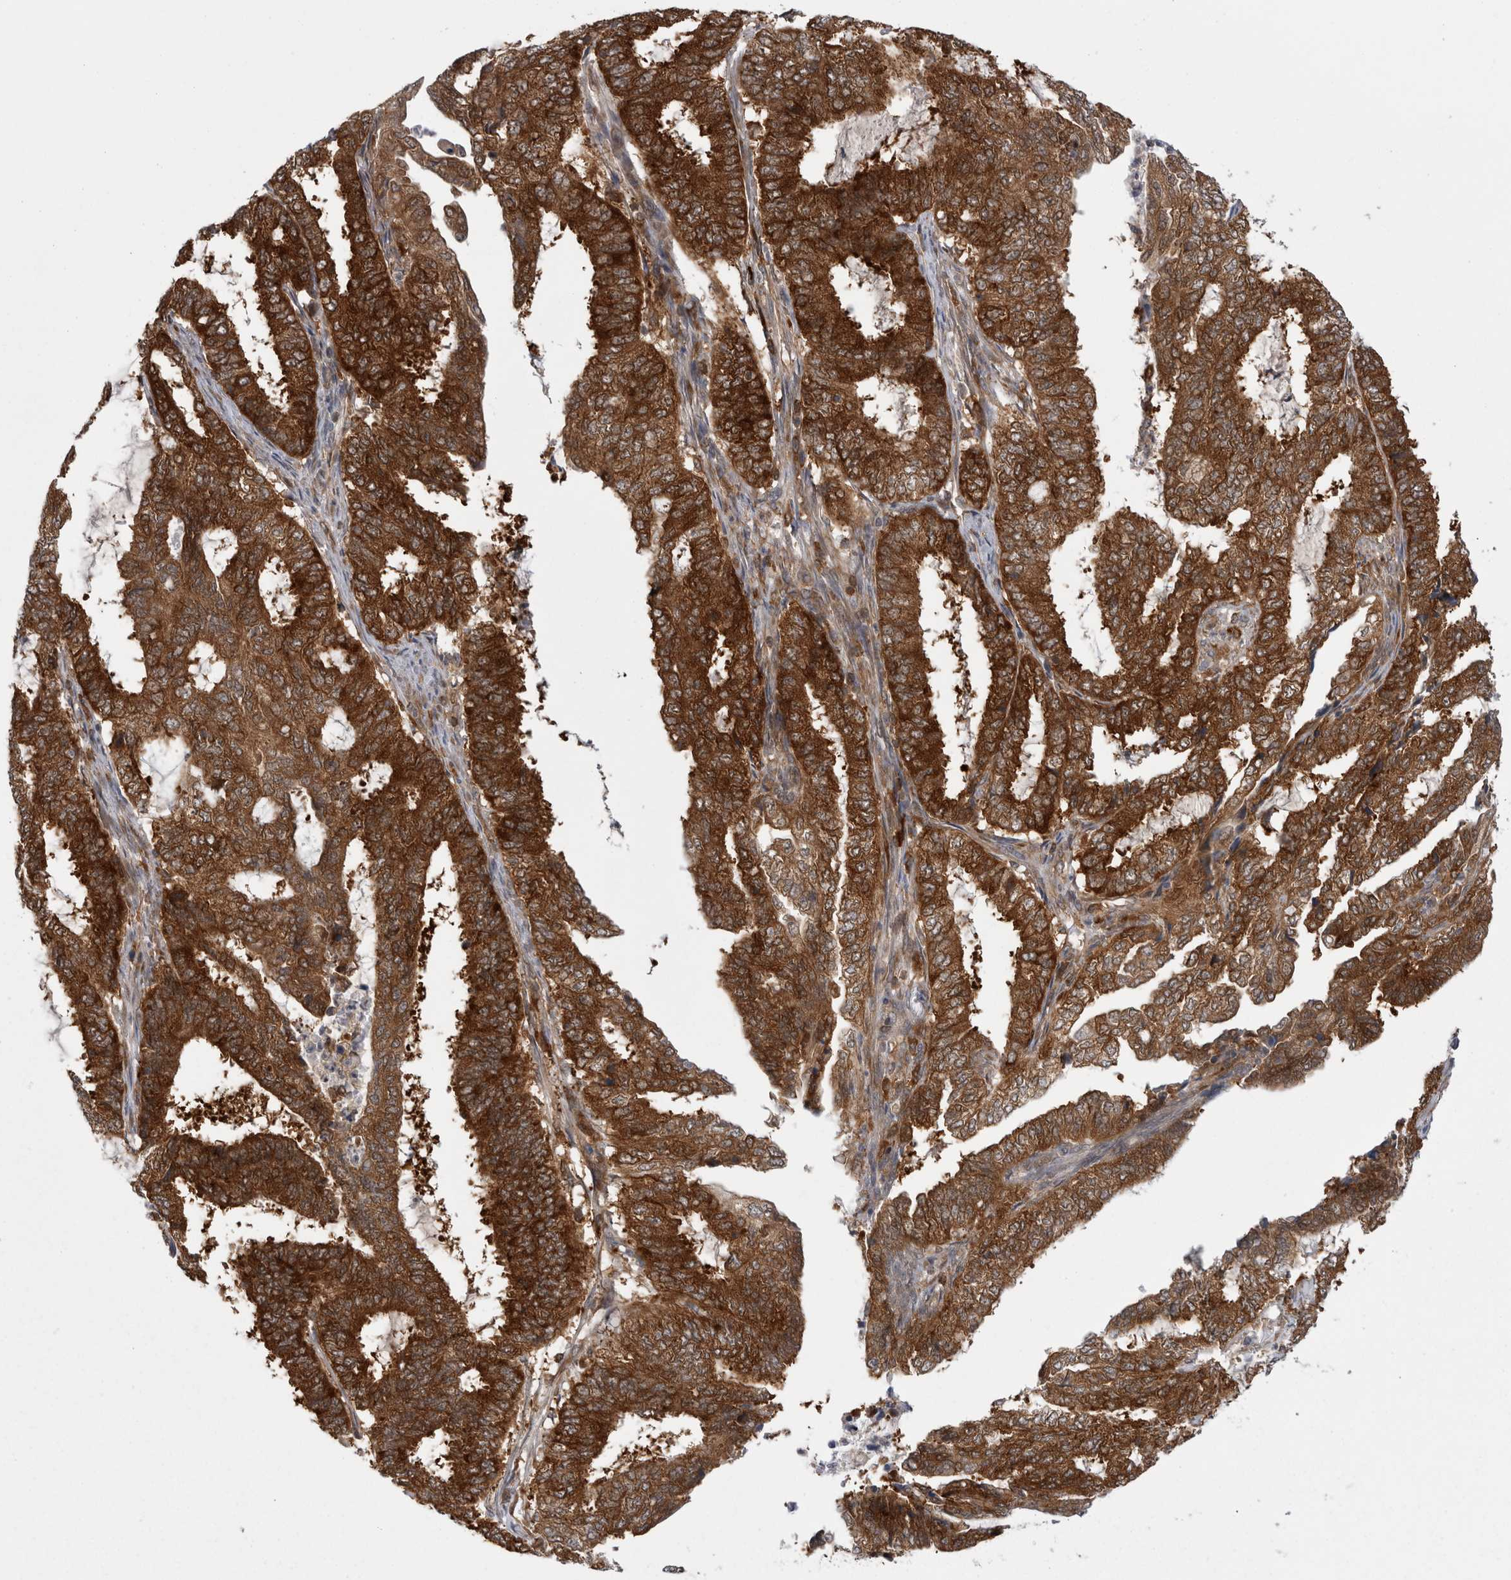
{"staining": {"intensity": "strong", "quantity": ">75%", "location": "cytoplasmic/membranous"}, "tissue": "endometrial cancer", "cell_type": "Tumor cells", "image_type": "cancer", "snomed": [{"axis": "morphology", "description": "Adenocarcinoma, NOS"}, {"axis": "topography", "description": "Endometrium"}], "caption": "Protein expression analysis of human endometrial cancer reveals strong cytoplasmic/membranous expression in approximately >75% of tumor cells.", "gene": "CACYBP", "patient": {"sex": "female", "age": 51}}